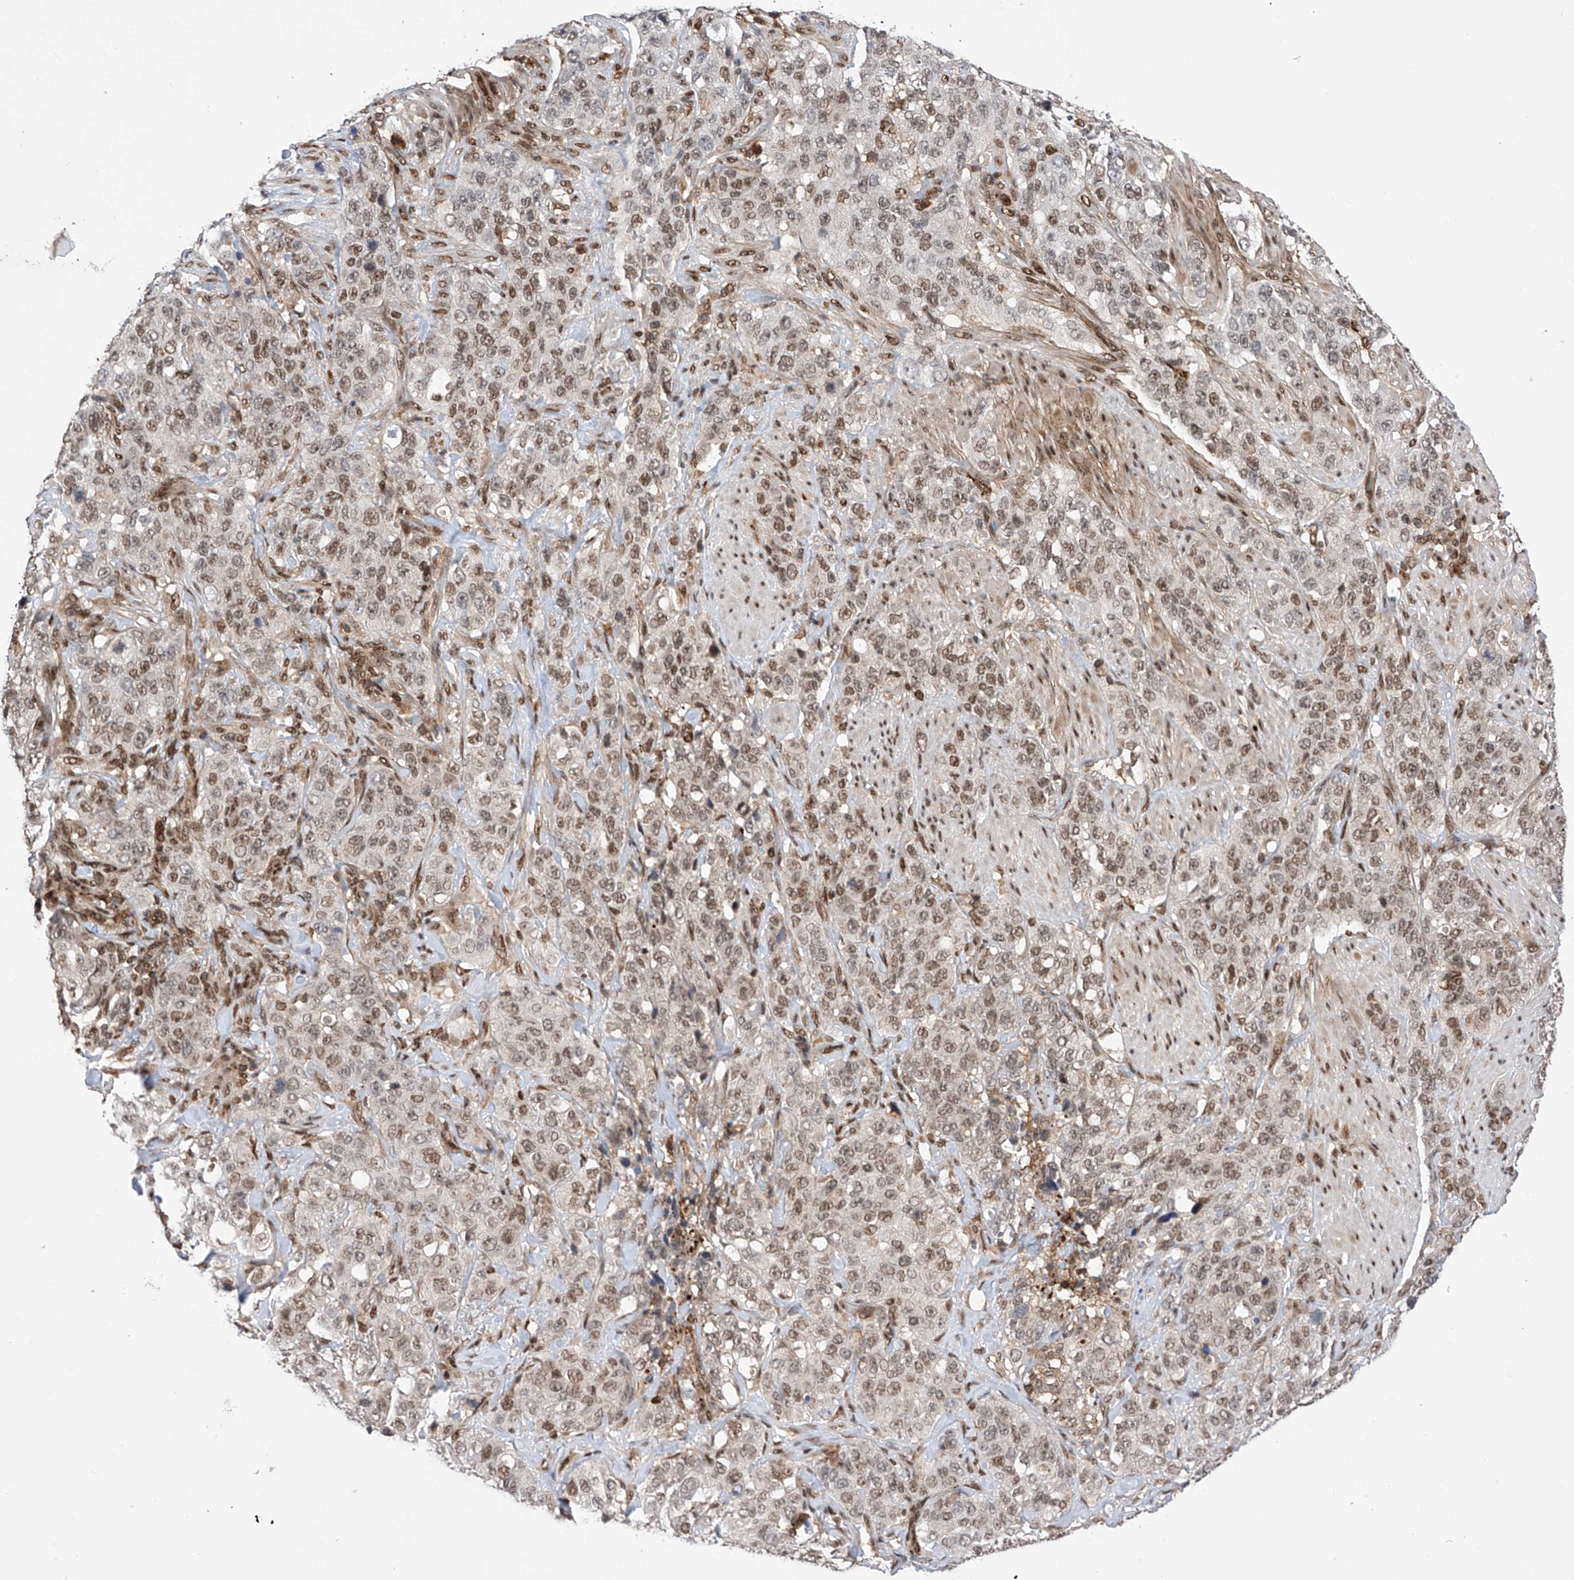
{"staining": {"intensity": "weak", "quantity": ">75%", "location": "nuclear"}, "tissue": "stomach cancer", "cell_type": "Tumor cells", "image_type": "cancer", "snomed": [{"axis": "morphology", "description": "Adenocarcinoma, NOS"}, {"axis": "topography", "description": "Stomach"}], "caption": "Immunohistochemistry (IHC) photomicrograph of human stomach cancer stained for a protein (brown), which shows low levels of weak nuclear positivity in approximately >75% of tumor cells.", "gene": "ZNF280D", "patient": {"sex": "male", "age": 48}}